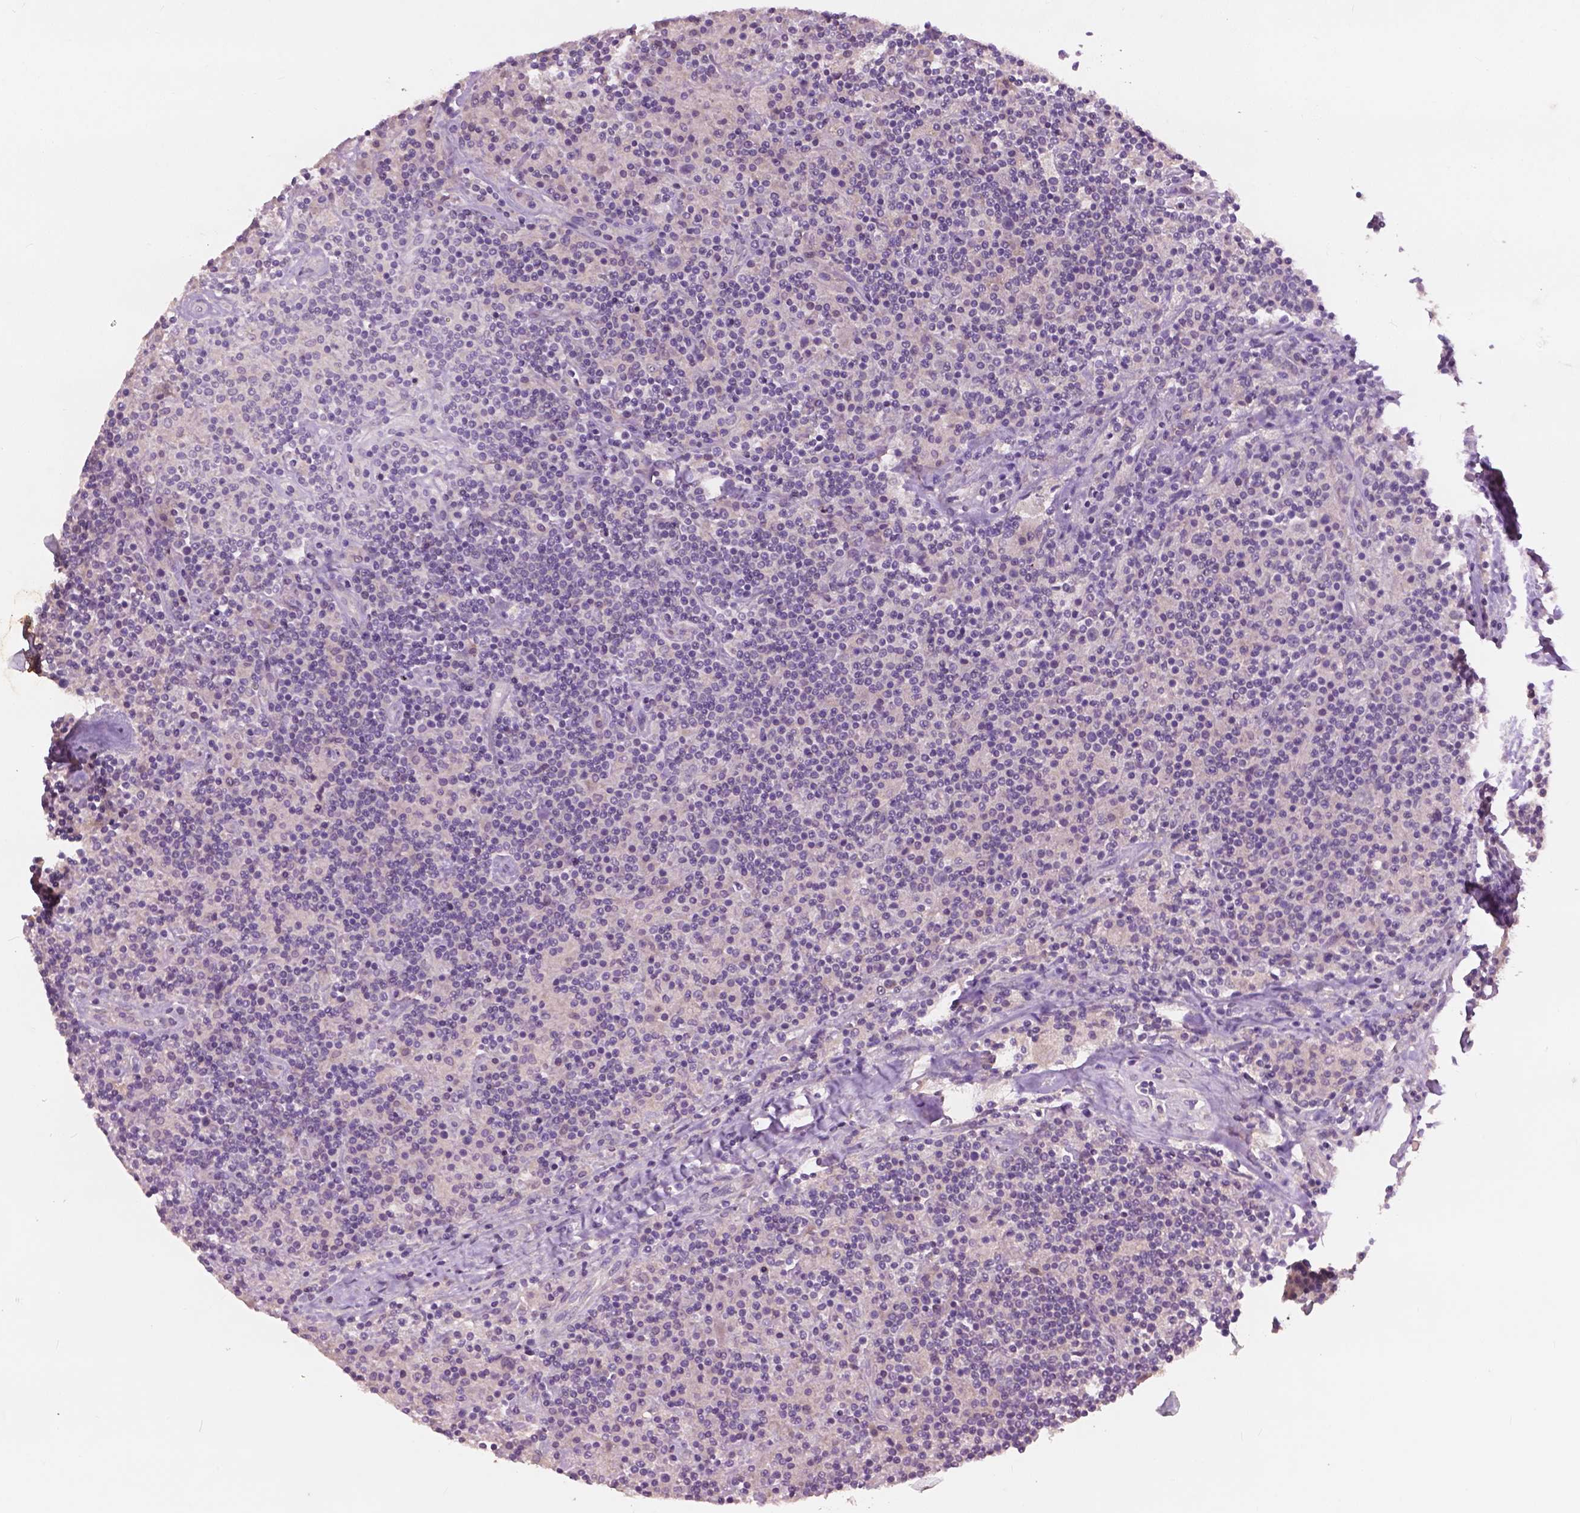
{"staining": {"intensity": "negative", "quantity": "none", "location": "none"}, "tissue": "lymphoma", "cell_type": "Tumor cells", "image_type": "cancer", "snomed": [{"axis": "morphology", "description": "Hodgkin's disease, NOS"}, {"axis": "topography", "description": "Lymph node"}], "caption": "This is an immunohistochemistry (IHC) image of lymphoma. There is no expression in tumor cells.", "gene": "KRT17", "patient": {"sex": "male", "age": 70}}